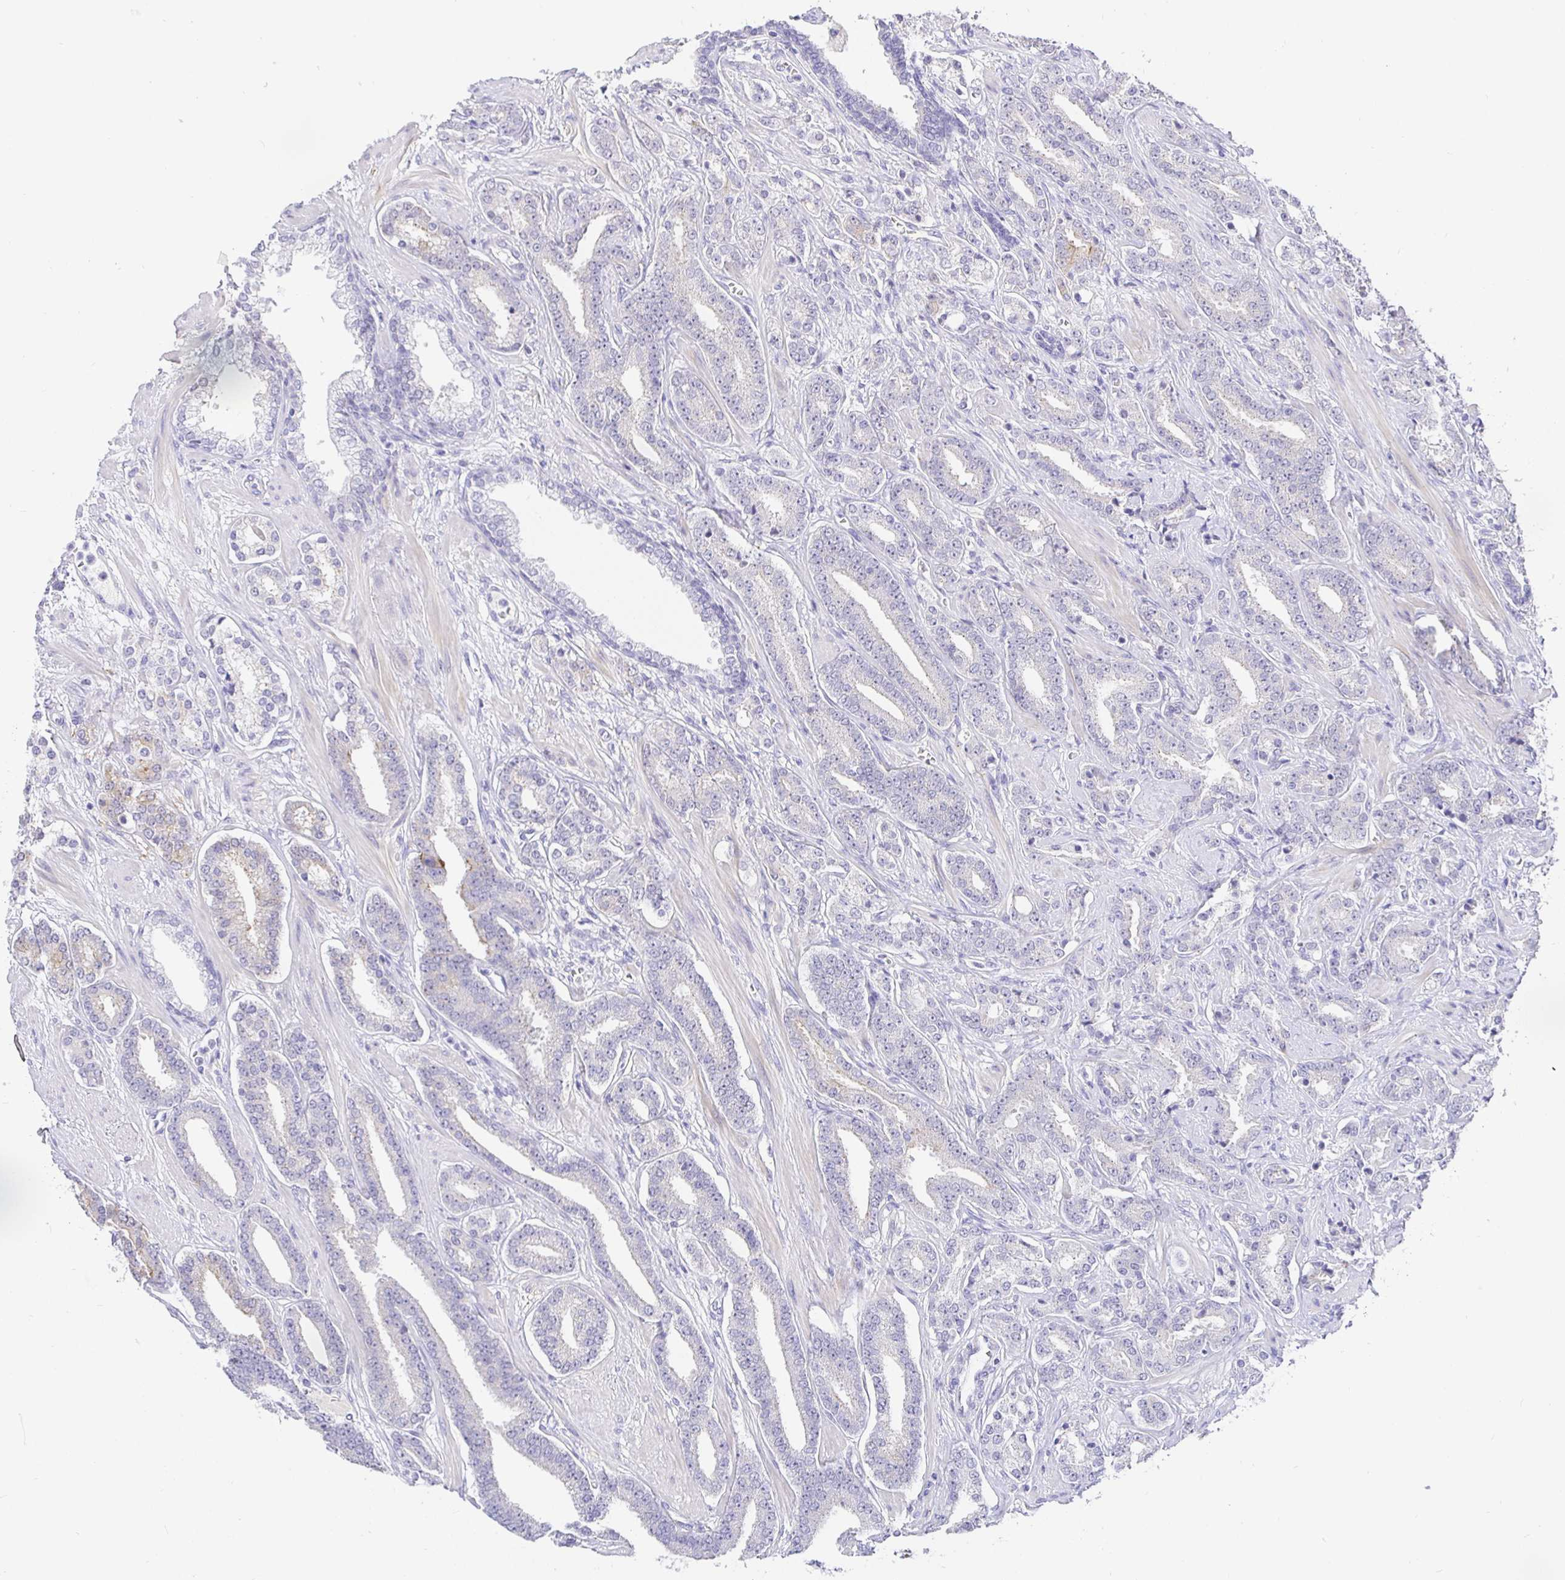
{"staining": {"intensity": "negative", "quantity": "none", "location": "none"}, "tissue": "prostate cancer", "cell_type": "Tumor cells", "image_type": "cancer", "snomed": [{"axis": "morphology", "description": "Adenocarcinoma, High grade"}, {"axis": "topography", "description": "Prostate"}], "caption": "This is an immunohistochemistry micrograph of human prostate adenocarcinoma (high-grade). There is no positivity in tumor cells.", "gene": "EZHIP", "patient": {"sex": "male", "age": 60}}